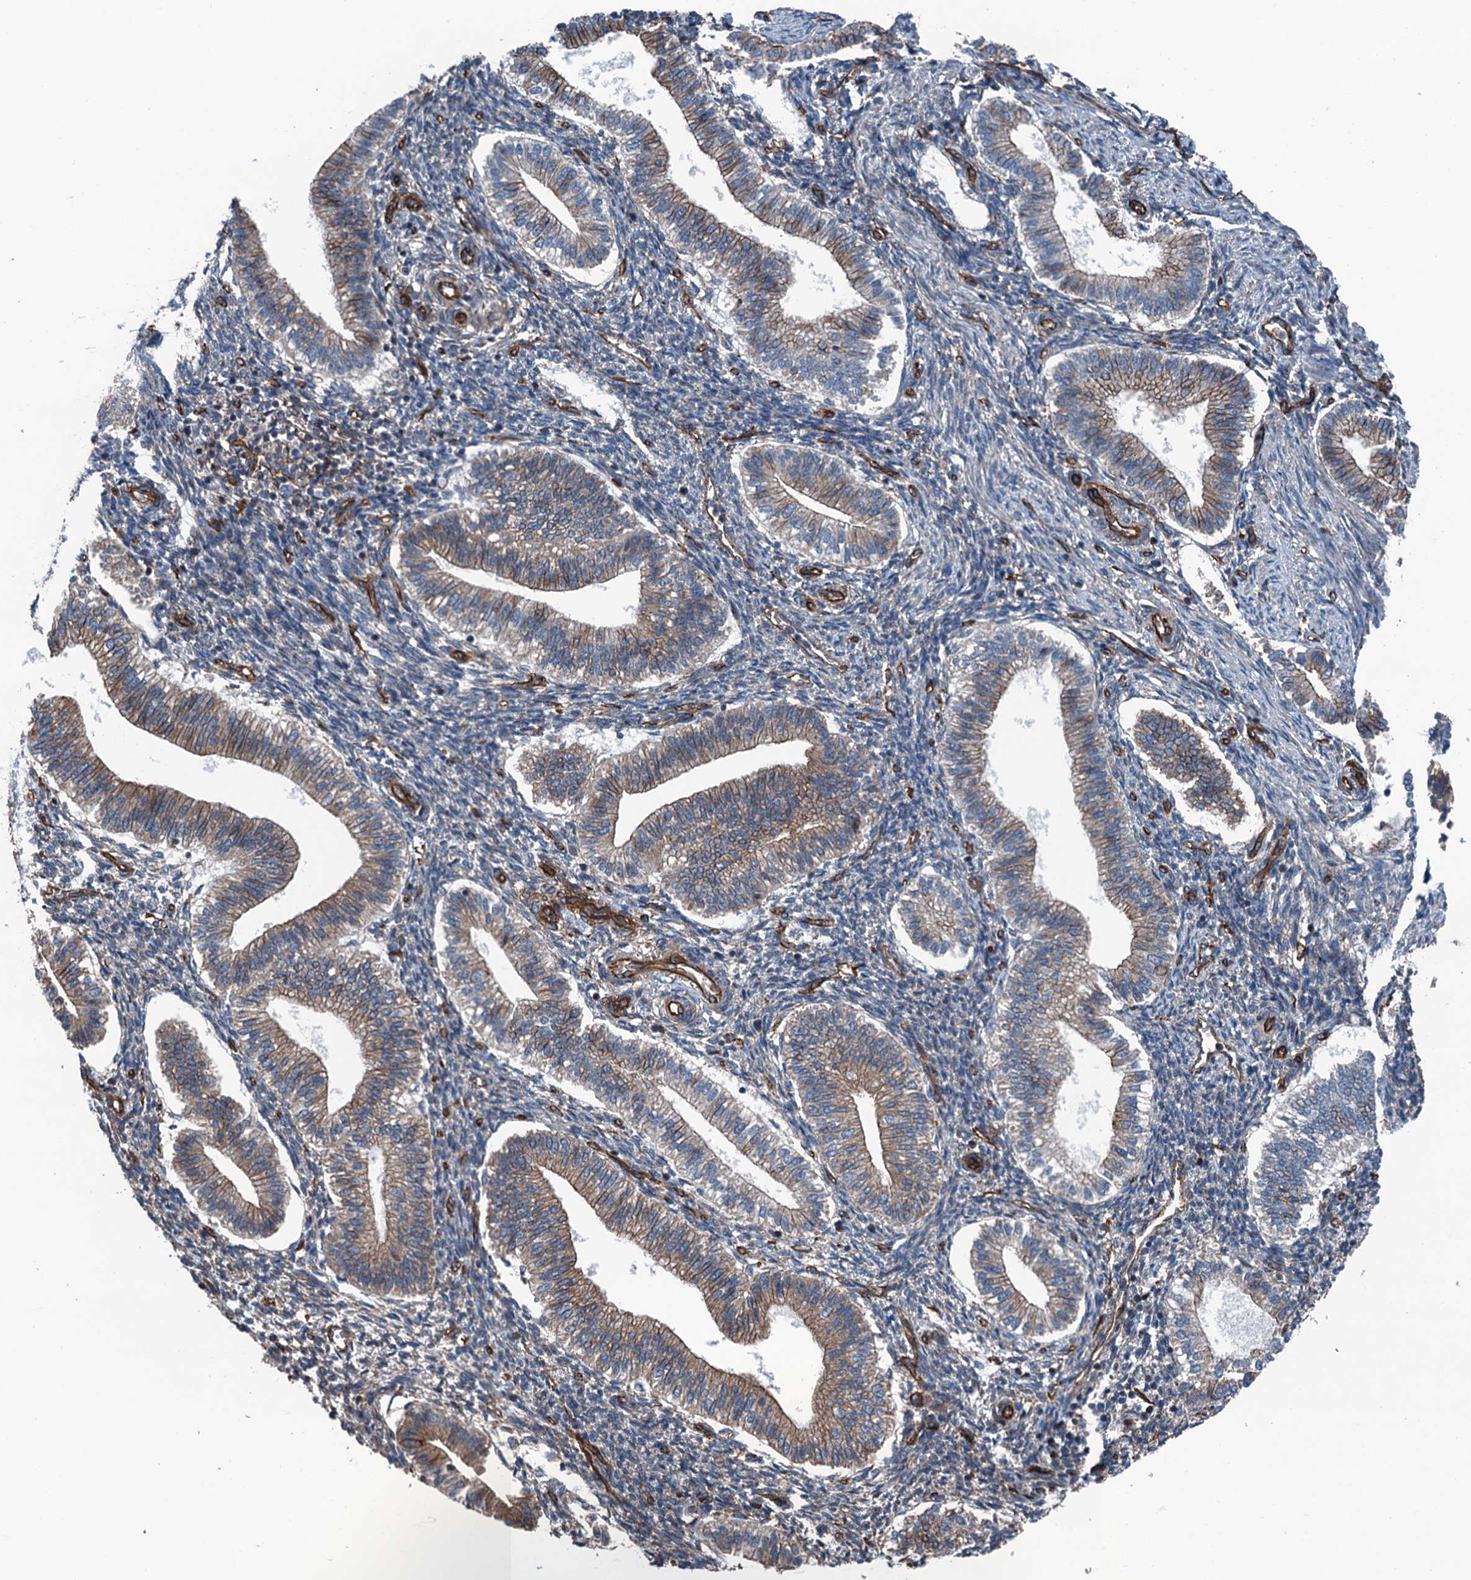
{"staining": {"intensity": "moderate", "quantity": "25%-75%", "location": "cytoplasmic/membranous"}, "tissue": "endometrium", "cell_type": "Cells in endometrial stroma", "image_type": "normal", "snomed": [{"axis": "morphology", "description": "Normal tissue, NOS"}, {"axis": "topography", "description": "Endometrium"}], "caption": "A brown stain highlights moderate cytoplasmic/membranous positivity of a protein in cells in endometrial stroma of unremarkable human endometrium.", "gene": "NMRAL1", "patient": {"sex": "female", "age": 25}}